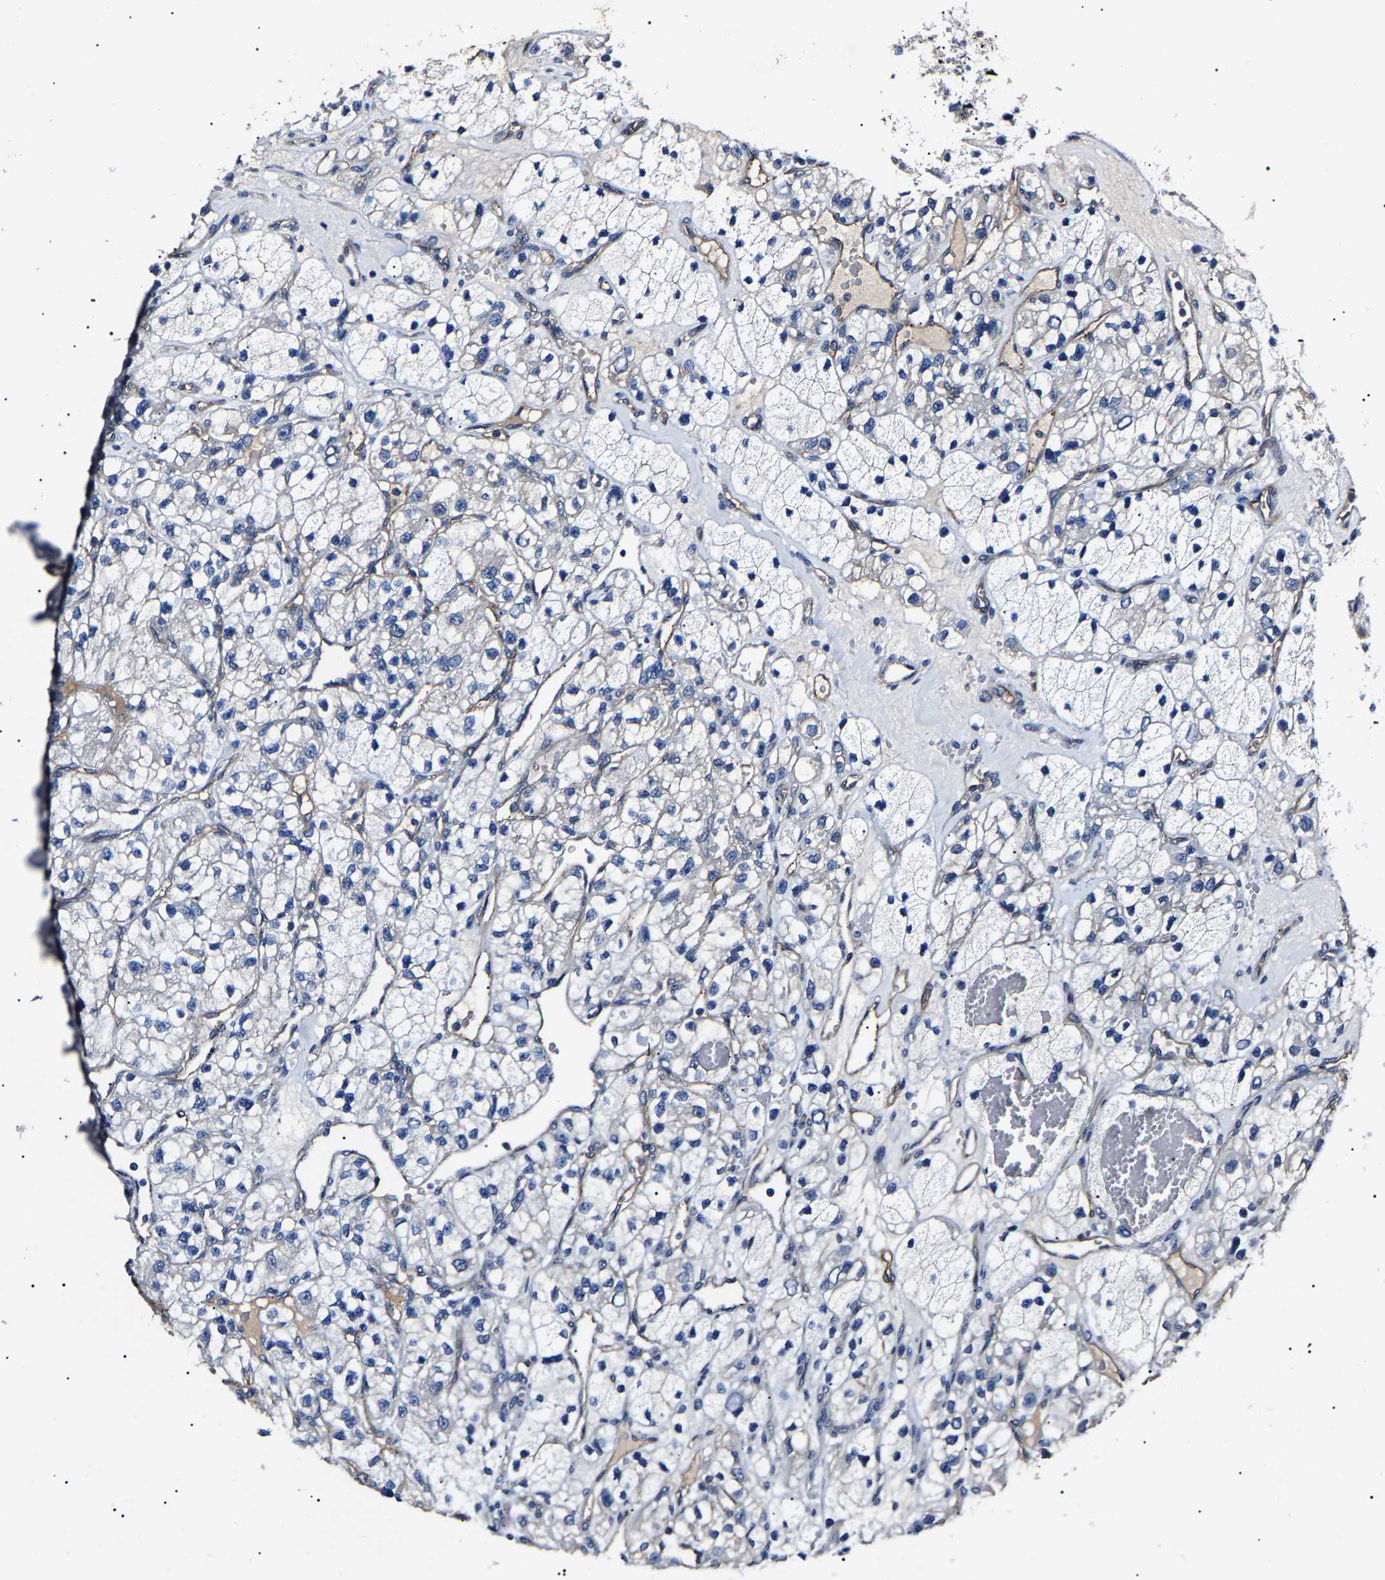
{"staining": {"intensity": "negative", "quantity": "none", "location": "none"}, "tissue": "renal cancer", "cell_type": "Tumor cells", "image_type": "cancer", "snomed": [{"axis": "morphology", "description": "Adenocarcinoma, NOS"}, {"axis": "topography", "description": "Kidney"}], "caption": "A histopathology image of human renal adenocarcinoma is negative for staining in tumor cells.", "gene": "KLHL42", "patient": {"sex": "female", "age": 57}}